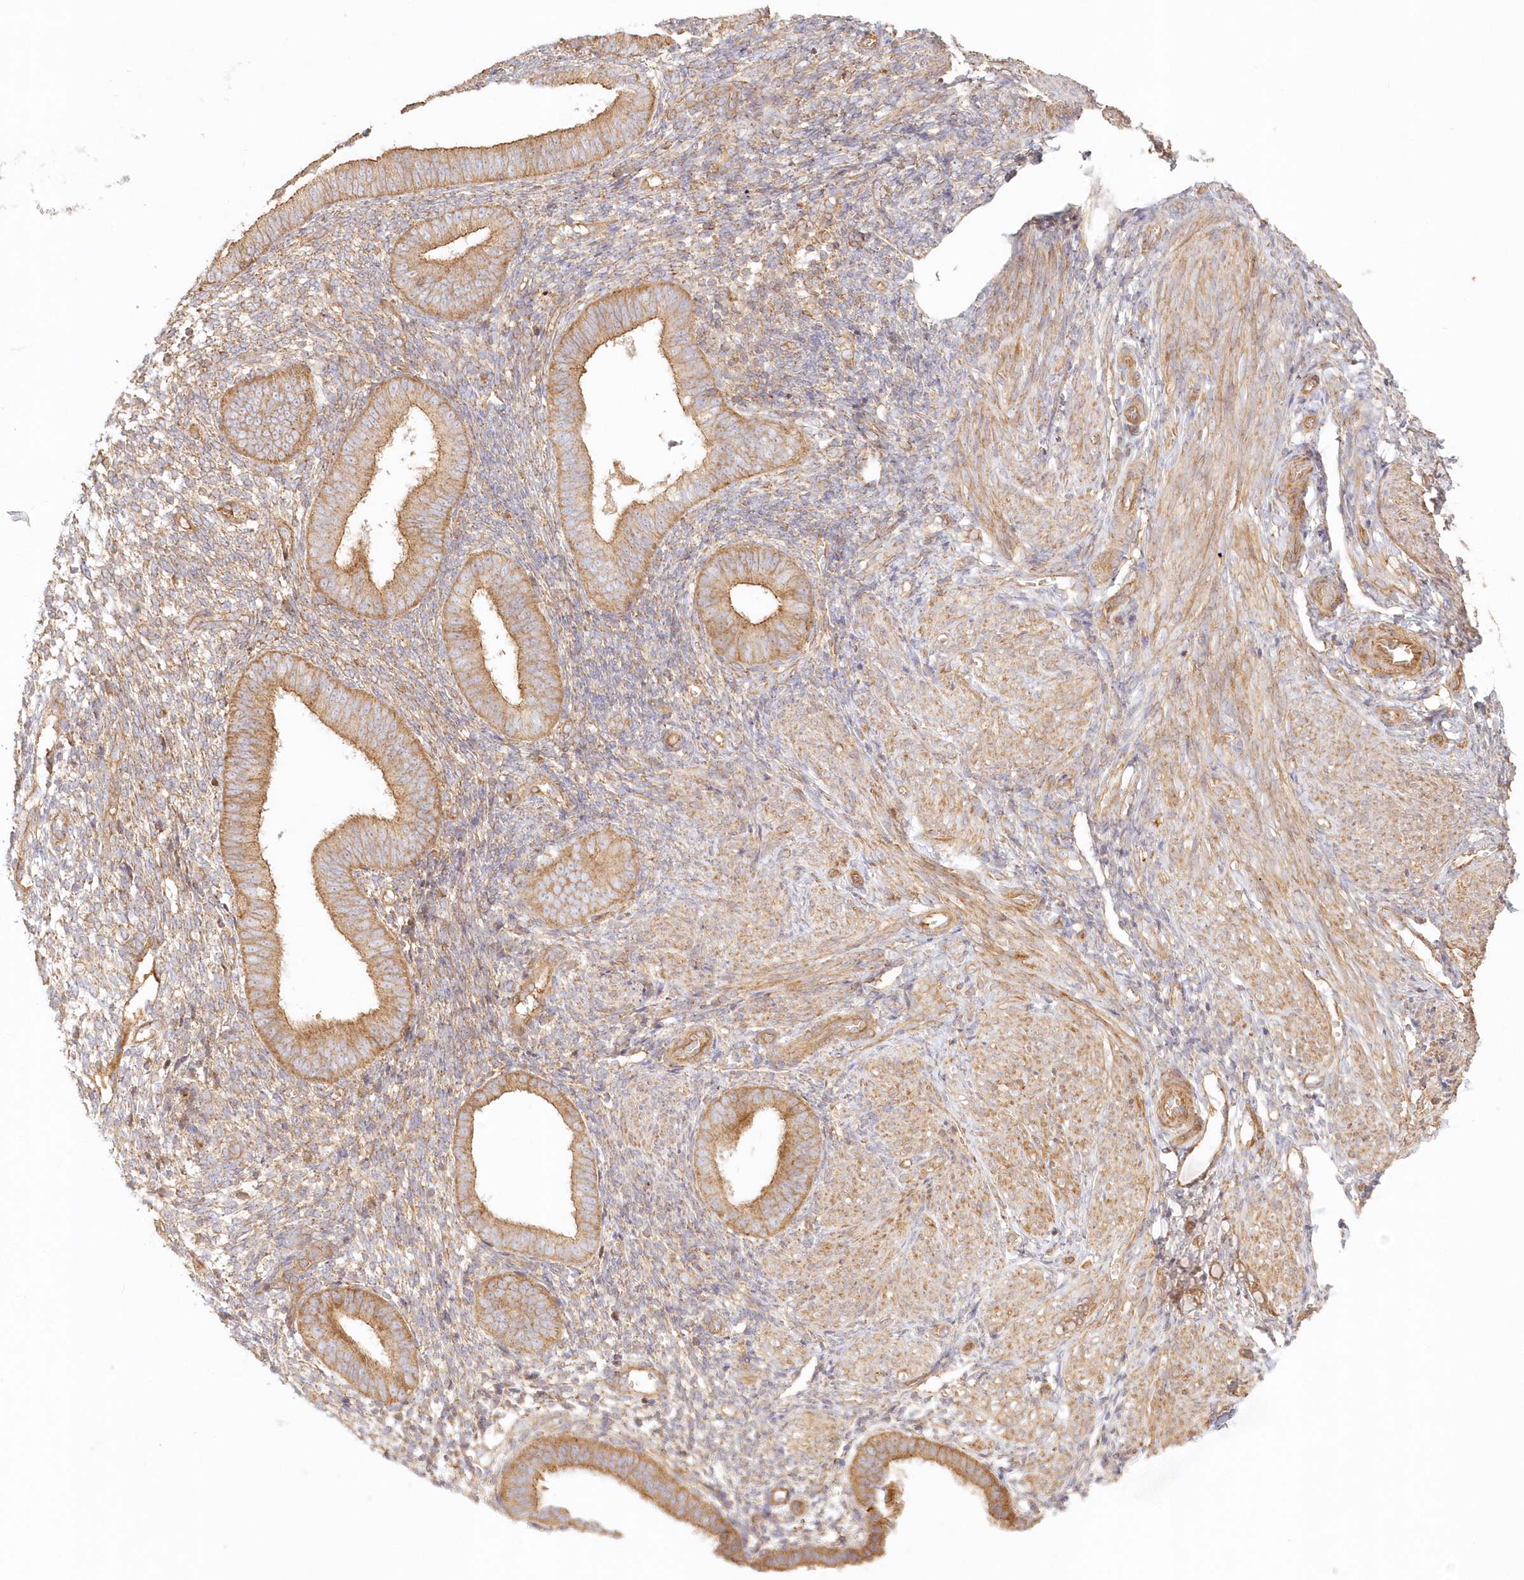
{"staining": {"intensity": "moderate", "quantity": ">75%", "location": "cytoplasmic/membranous"}, "tissue": "endometrium", "cell_type": "Cells in endometrial stroma", "image_type": "normal", "snomed": [{"axis": "morphology", "description": "Normal tissue, NOS"}, {"axis": "topography", "description": "Uterus"}, {"axis": "topography", "description": "Endometrium"}], "caption": "Immunohistochemistry (IHC) histopathology image of normal endometrium: human endometrium stained using immunohistochemistry (IHC) exhibits medium levels of moderate protein expression localized specifically in the cytoplasmic/membranous of cells in endometrial stroma, appearing as a cytoplasmic/membranous brown color.", "gene": "KIAA0232", "patient": {"sex": "female", "age": 48}}